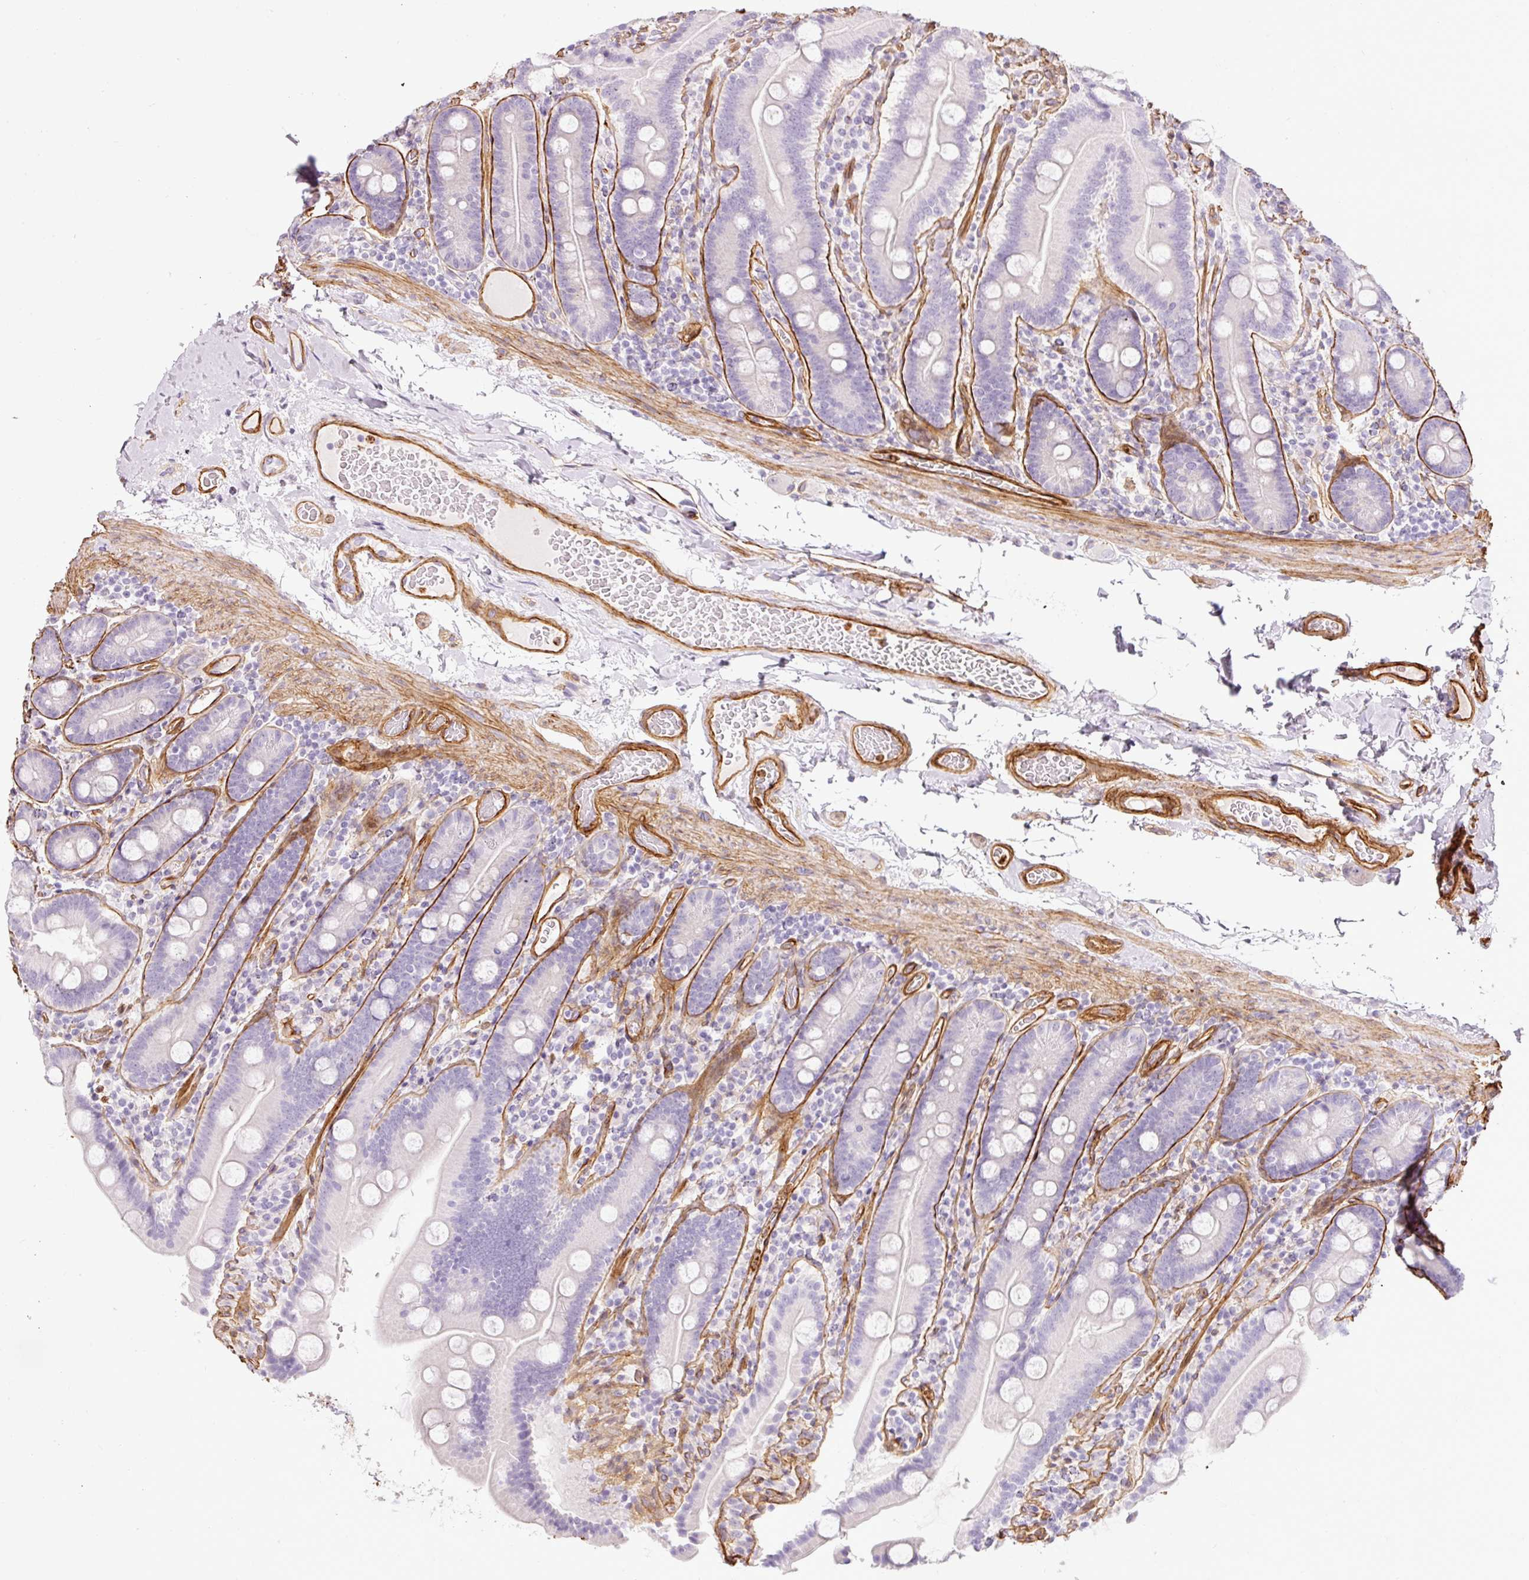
{"staining": {"intensity": "negative", "quantity": "none", "location": "none"}, "tissue": "duodenum", "cell_type": "Glandular cells", "image_type": "normal", "snomed": [{"axis": "morphology", "description": "Normal tissue, NOS"}, {"axis": "topography", "description": "Duodenum"}], "caption": "IHC histopathology image of unremarkable duodenum stained for a protein (brown), which displays no expression in glandular cells.", "gene": "LOXL4", "patient": {"sex": "male", "age": 55}}